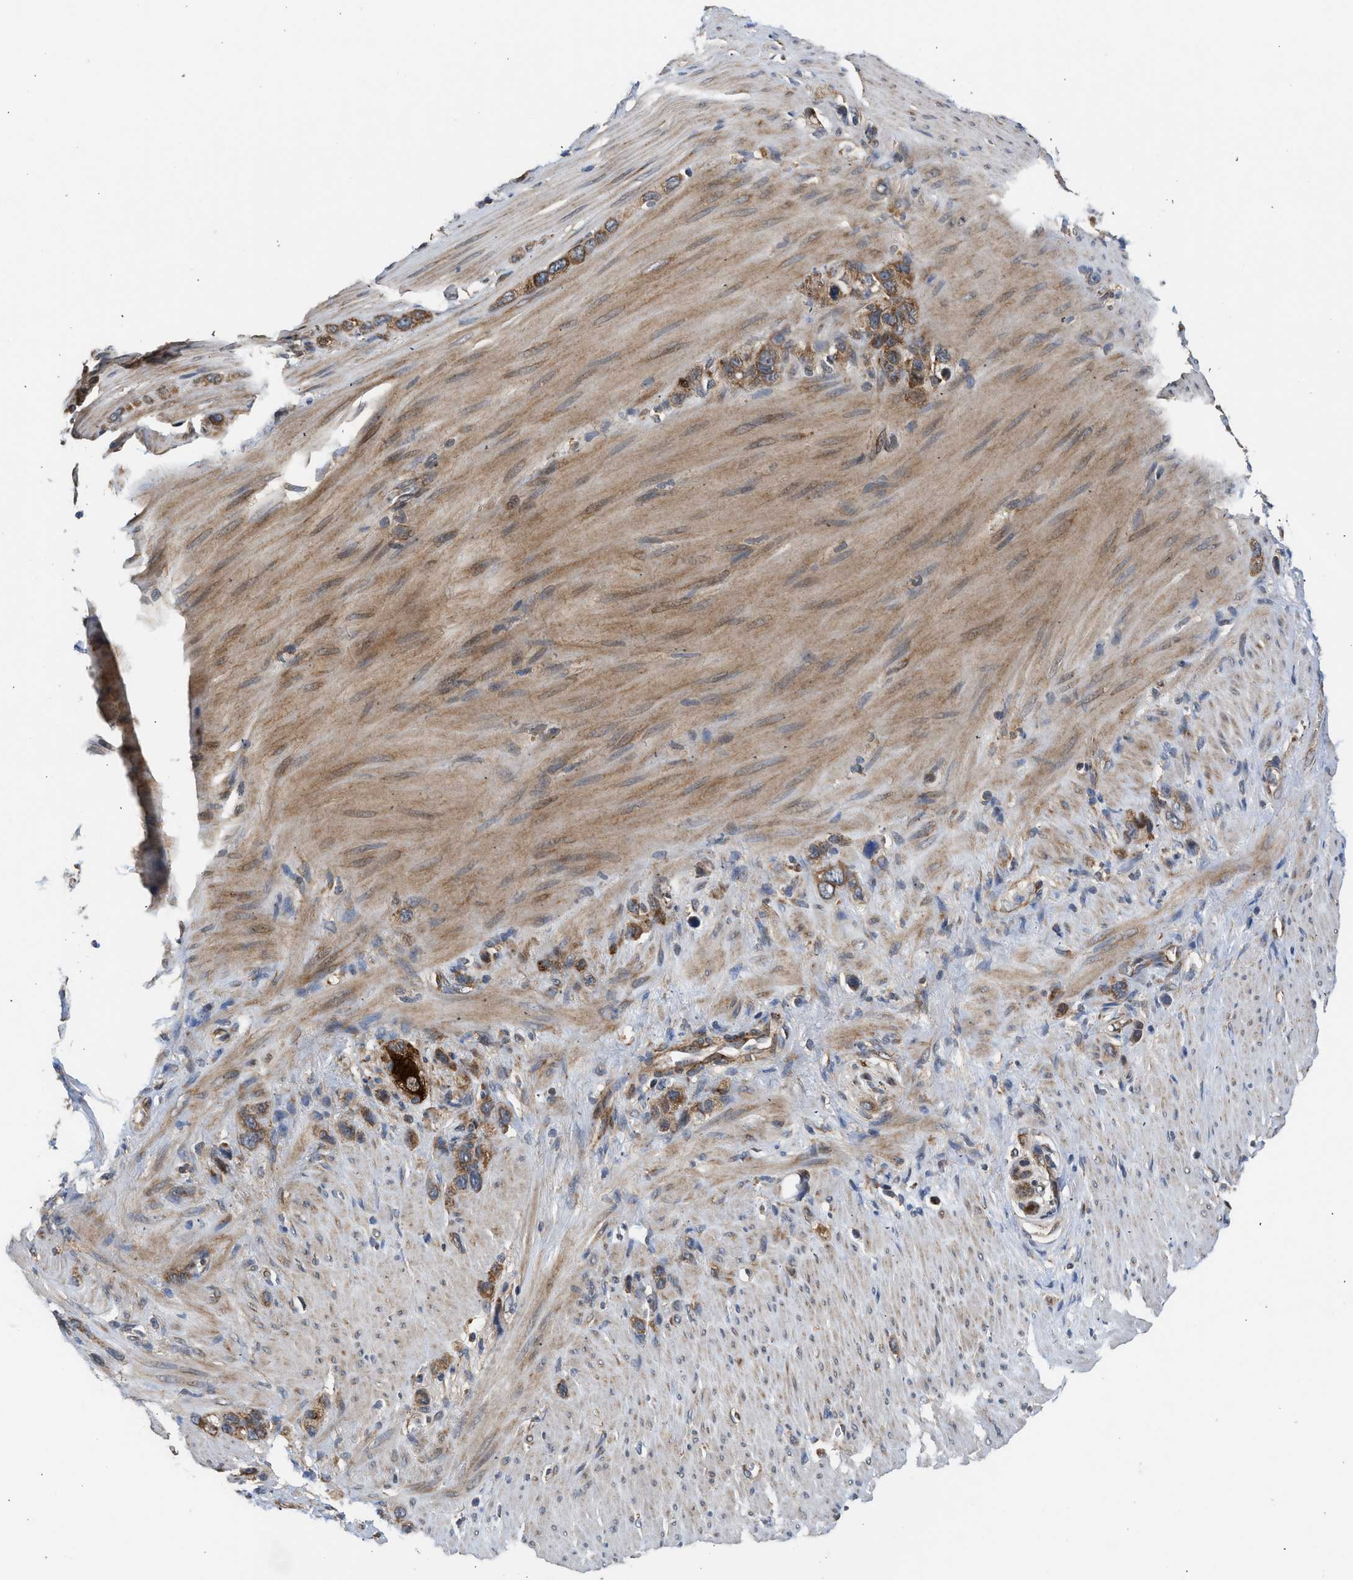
{"staining": {"intensity": "moderate", "quantity": ">75%", "location": "cytoplasmic/membranous"}, "tissue": "stomach cancer", "cell_type": "Tumor cells", "image_type": "cancer", "snomed": [{"axis": "morphology", "description": "Adenocarcinoma, NOS"}, {"axis": "morphology", "description": "Adenocarcinoma, High grade"}, {"axis": "topography", "description": "Stomach, upper"}, {"axis": "topography", "description": "Stomach, lower"}], "caption": "Immunohistochemistry (DAB) staining of stomach cancer (adenocarcinoma) exhibits moderate cytoplasmic/membranous protein positivity in about >75% of tumor cells.", "gene": "POLG2", "patient": {"sex": "female", "age": 65}}